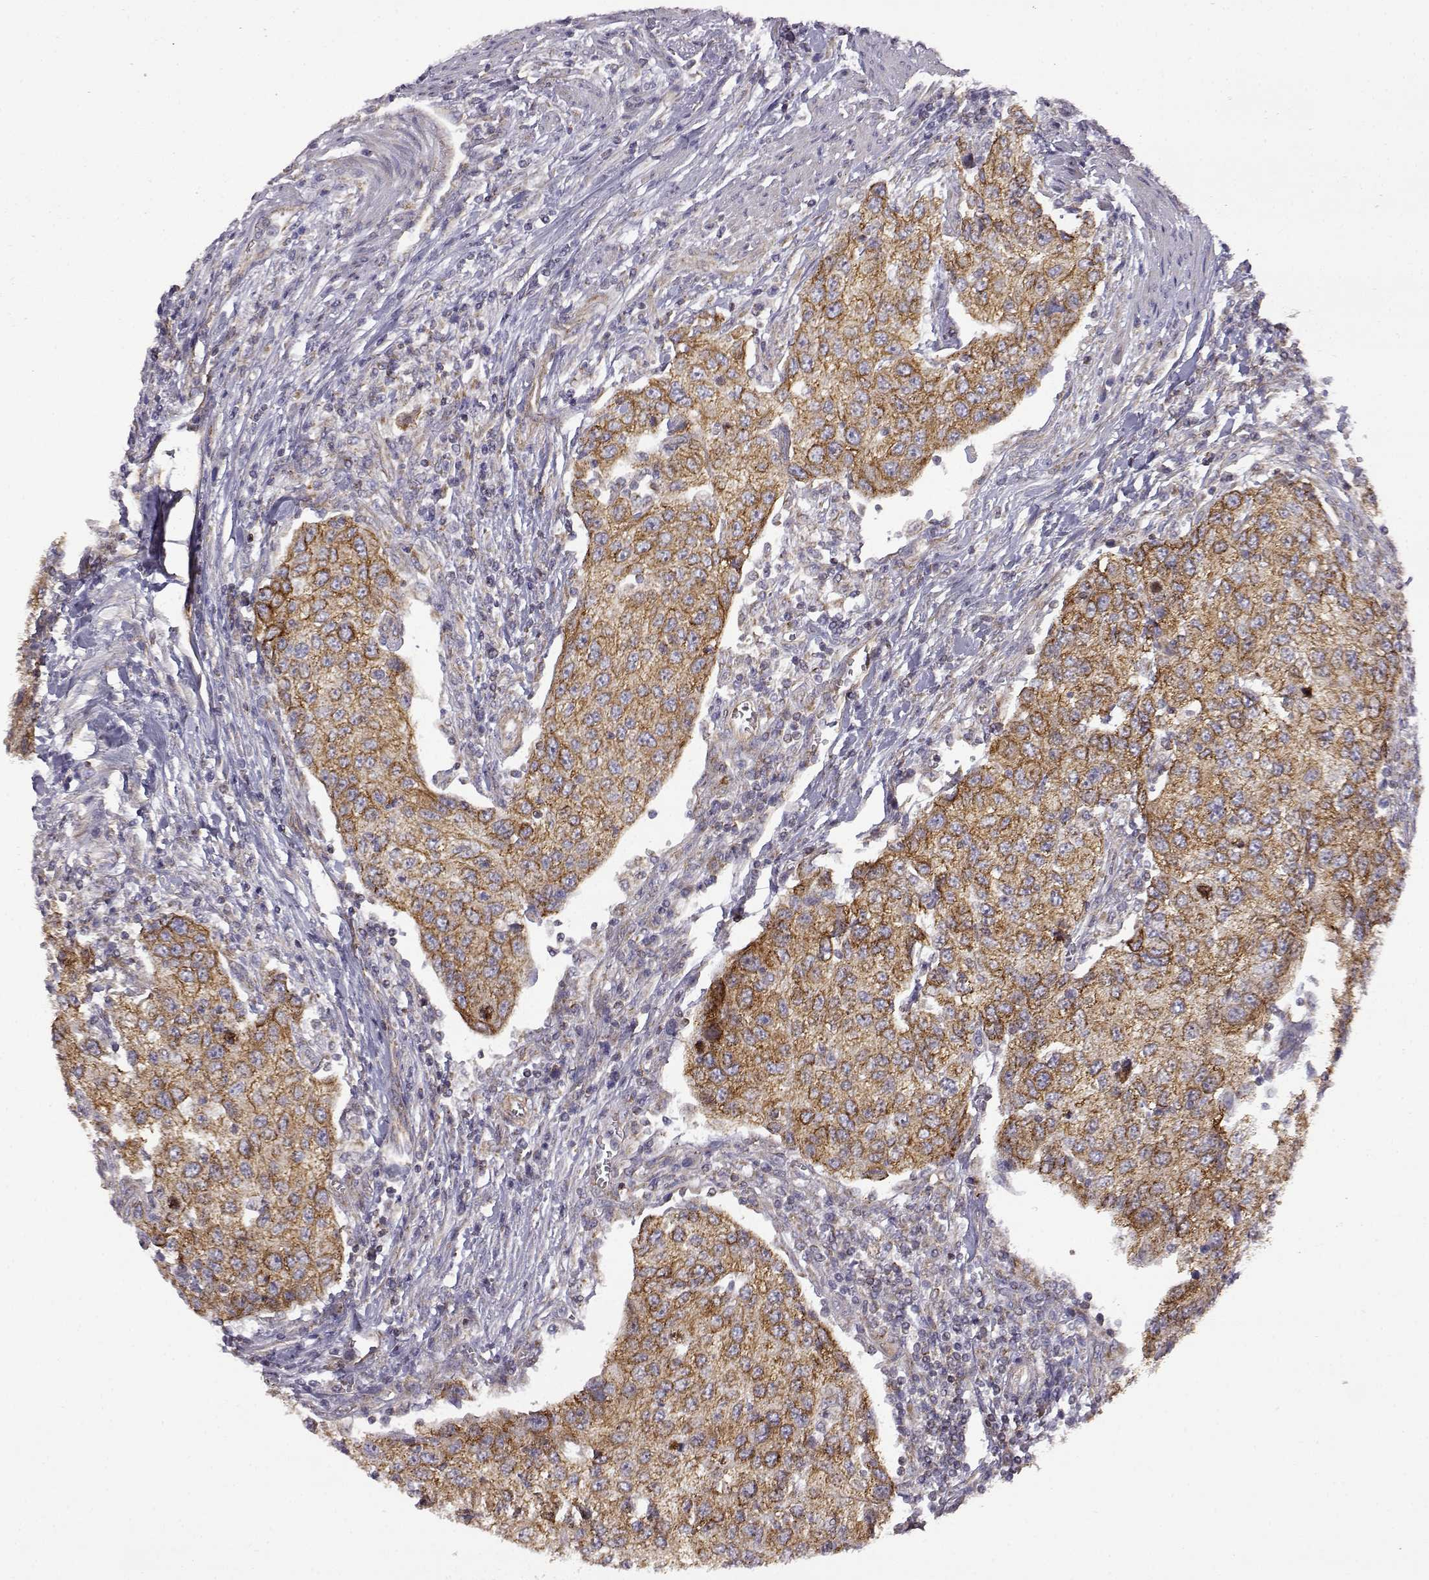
{"staining": {"intensity": "moderate", "quantity": "25%-75%", "location": "cytoplasmic/membranous"}, "tissue": "urothelial cancer", "cell_type": "Tumor cells", "image_type": "cancer", "snomed": [{"axis": "morphology", "description": "Urothelial carcinoma, High grade"}, {"axis": "topography", "description": "Urinary bladder"}], "caption": "Protein staining of high-grade urothelial carcinoma tissue shows moderate cytoplasmic/membranous staining in approximately 25%-75% of tumor cells. (IHC, brightfield microscopy, high magnification).", "gene": "DDC", "patient": {"sex": "female", "age": 78}}